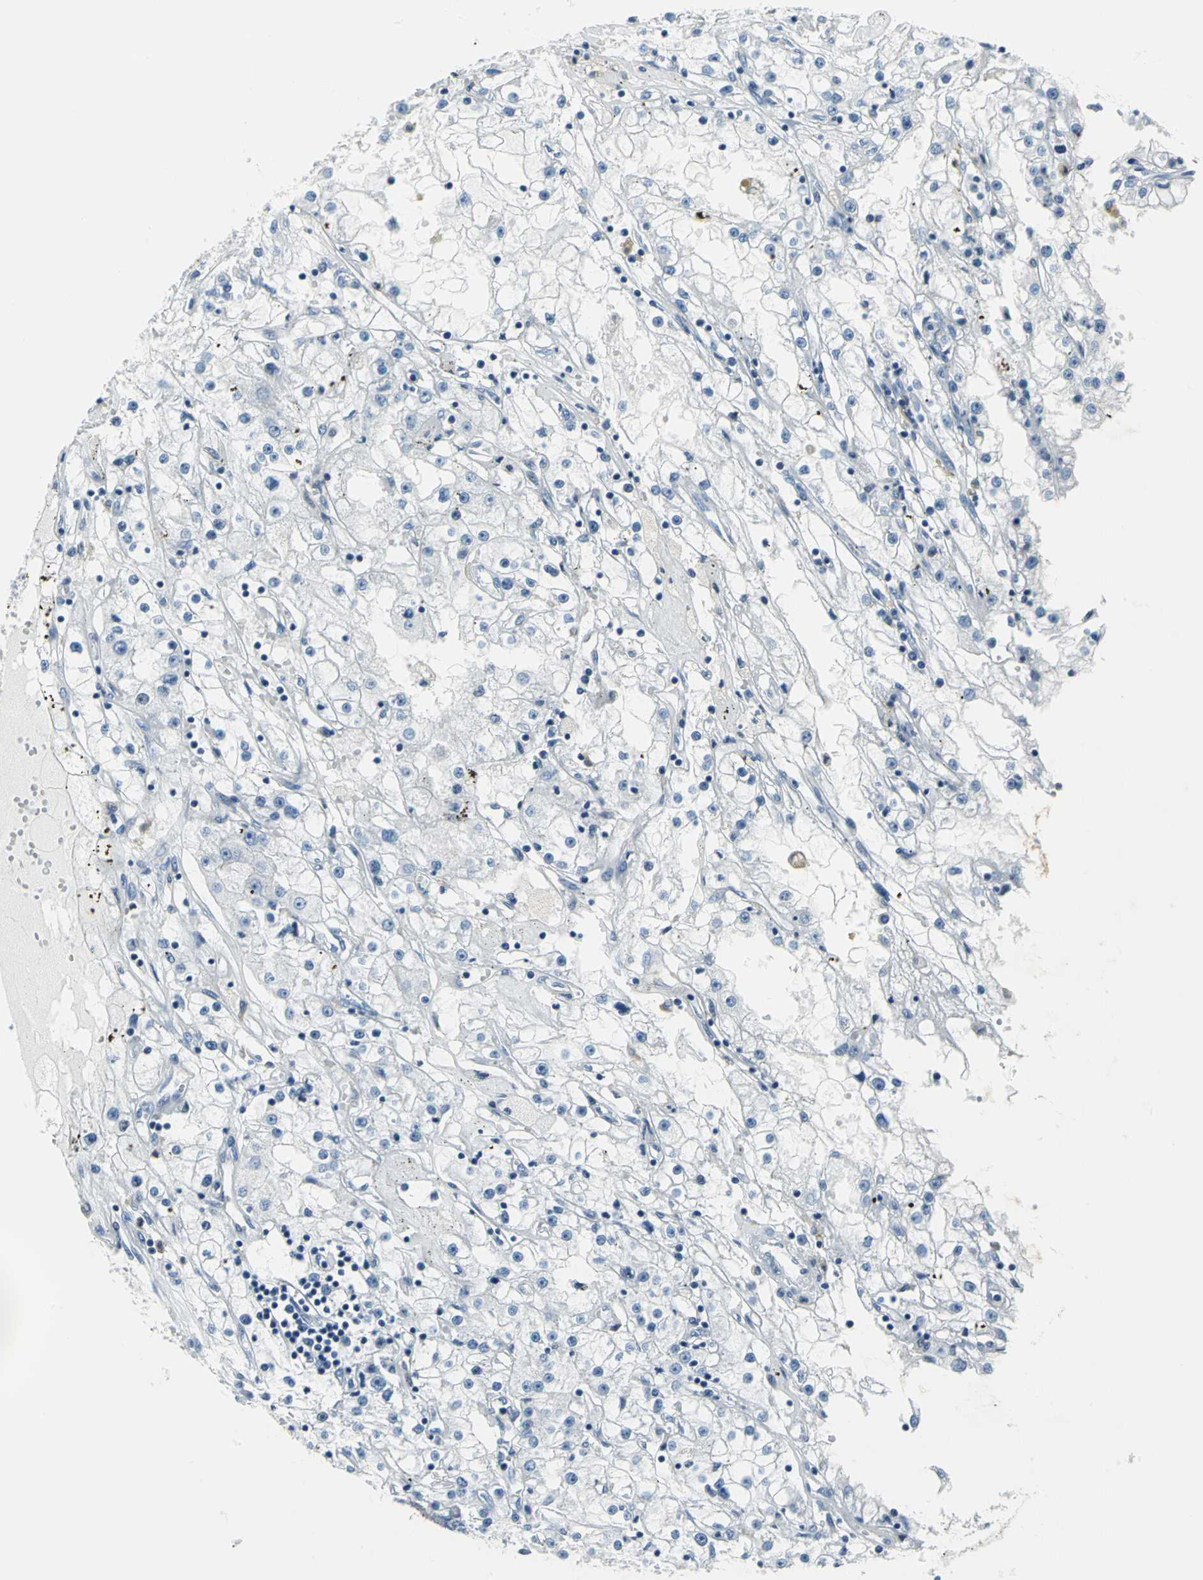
{"staining": {"intensity": "negative", "quantity": "none", "location": "none"}, "tissue": "renal cancer", "cell_type": "Tumor cells", "image_type": "cancer", "snomed": [{"axis": "morphology", "description": "Adenocarcinoma, NOS"}, {"axis": "topography", "description": "Kidney"}], "caption": "Tumor cells are negative for protein expression in human renal adenocarcinoma. Nuclei are stained in blue.", "gene": "IQGAP2", "patient": {"sex": "male", "age": 56}}